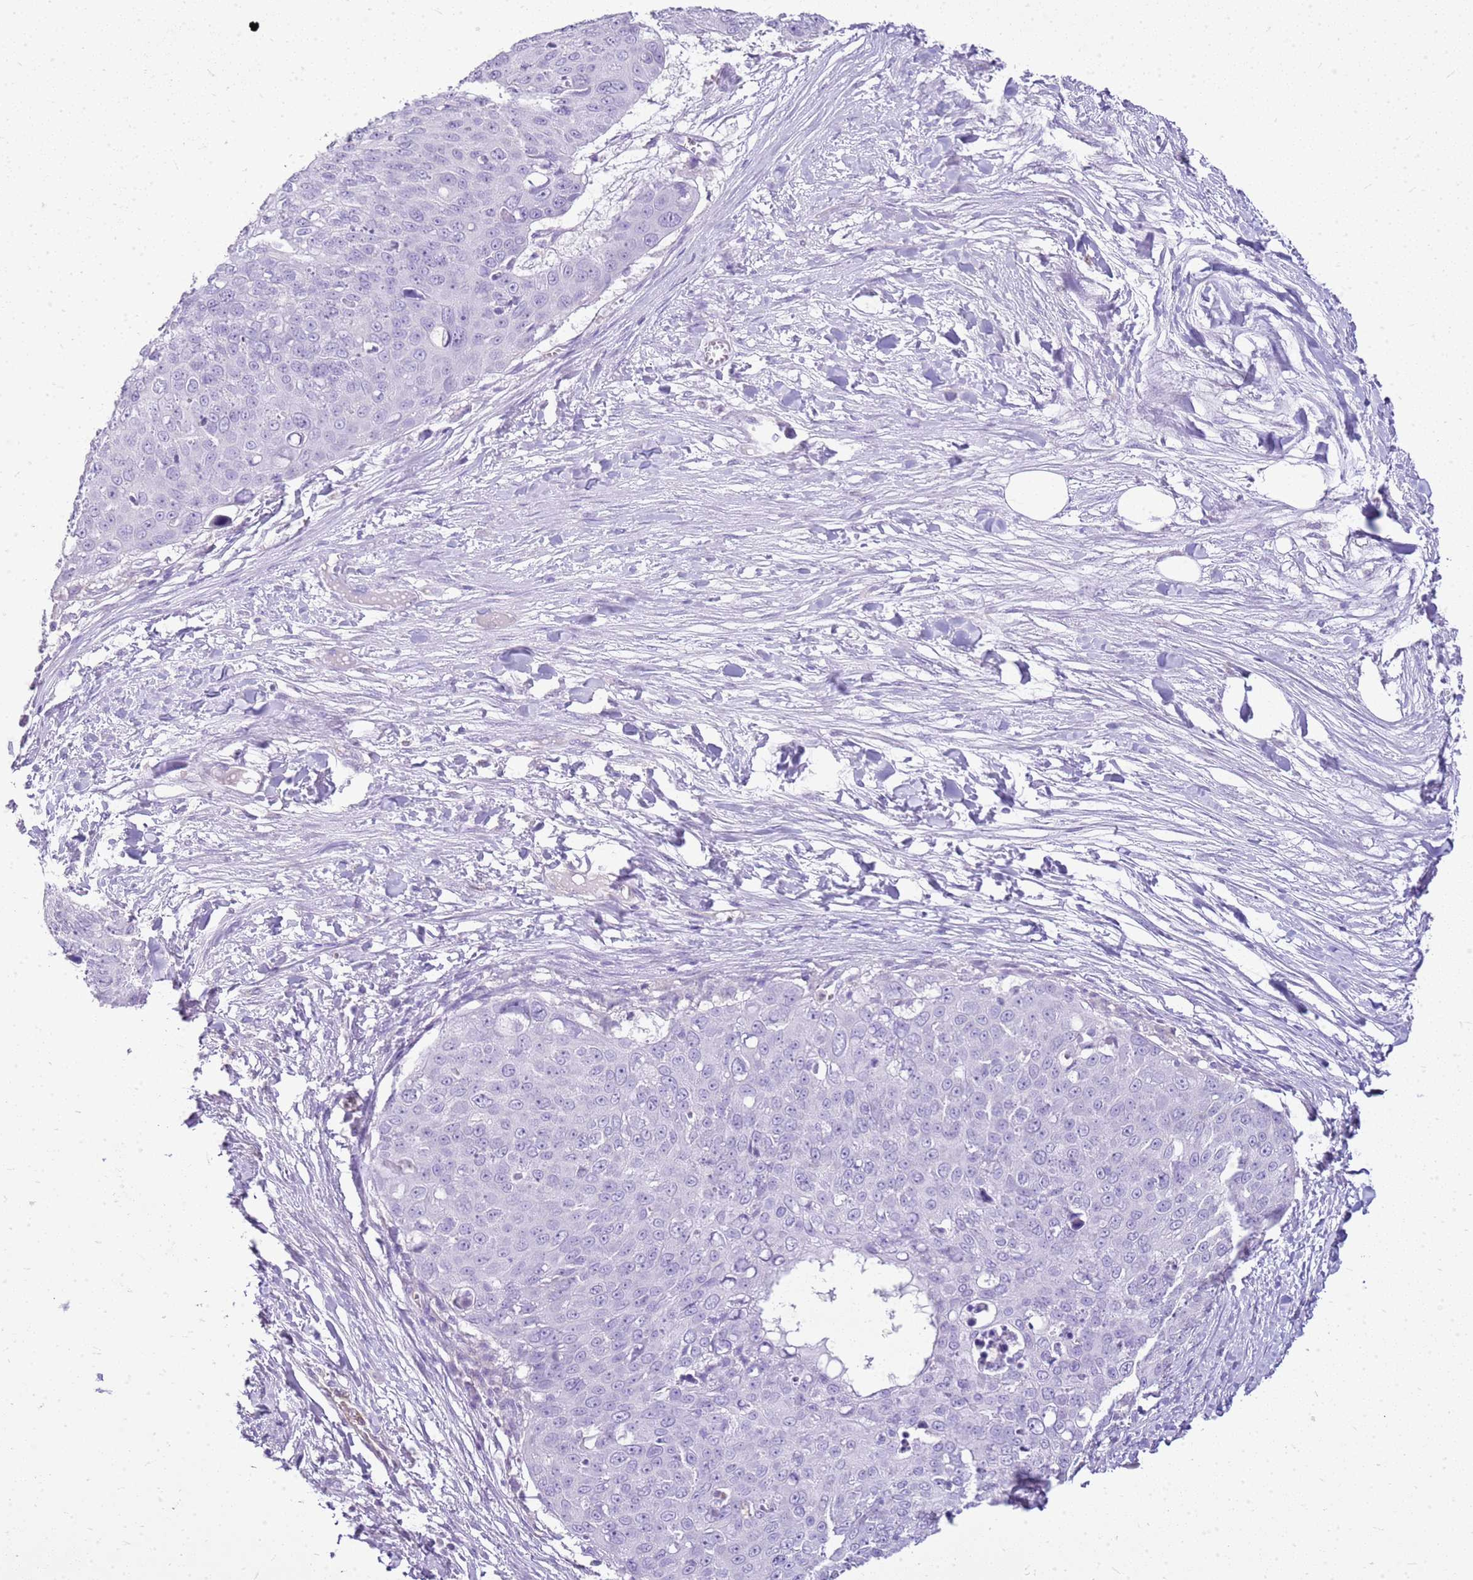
{"staining": {"intensity": "negative", "quantity": "none", "location": "none"}, "tissue": "skin cancer", "cell_type": "Tumor cells", "image_type": "cancer", "snomed": [{"axis": "morphology", "description": "Squamous cell carcinoma, NOS"}, {"axis": "topography", "description": "Skin"}], "caption": "Protein analysis of skin cancer (squamous cell carcinoma) exhibits no significant expression in tumor cells.", "gene": "SULT1E1", "patient": {"sex": "male", "age": 71}}